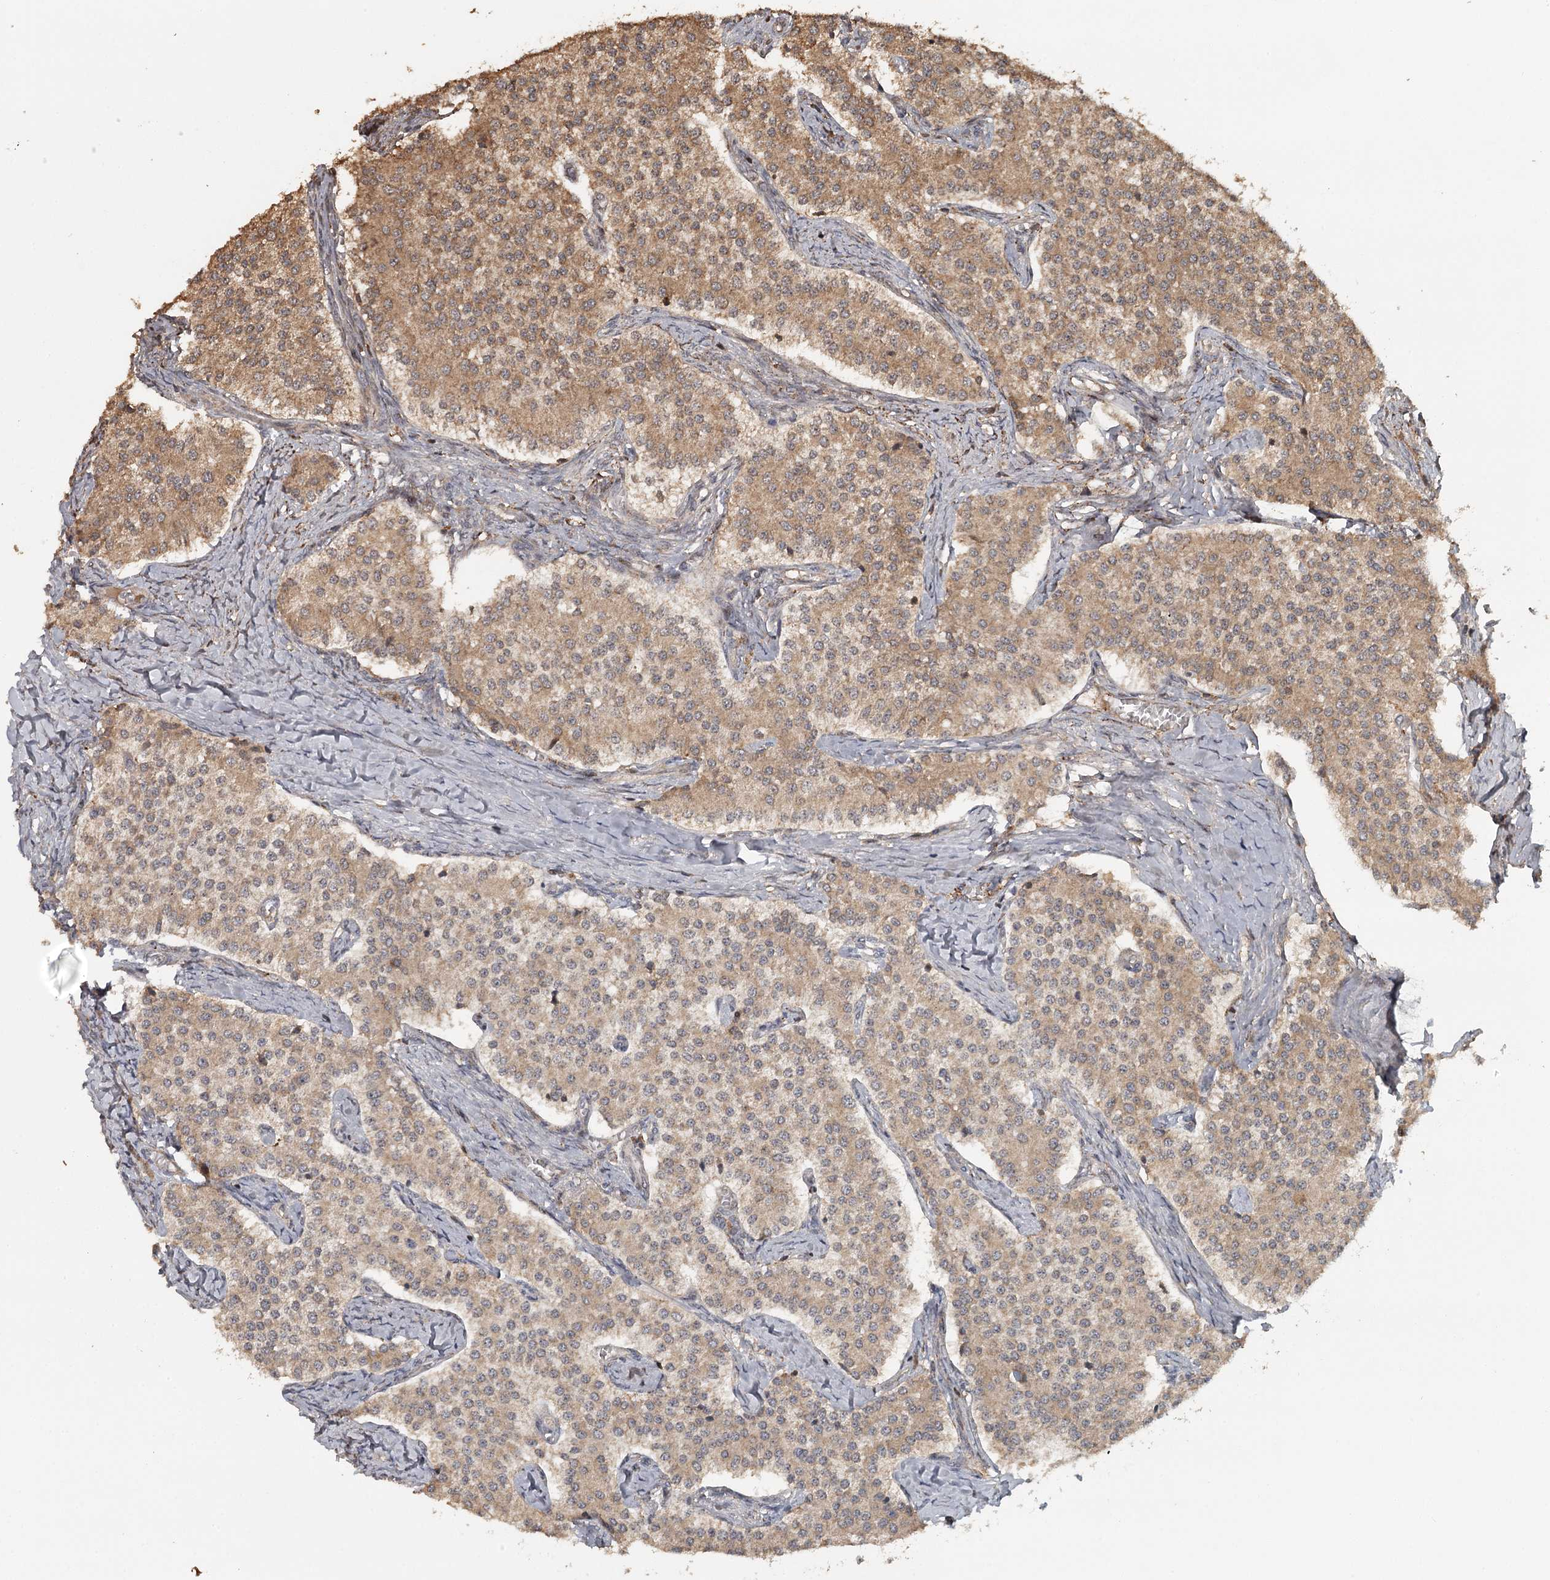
{"staining": {"intensity": "moderate", "quantity": ">75%", "location": "cytoplasmic/membranous"}, "tissue": "carcinoid", "cell_type": "Tumor cells", "image_type": "cancer", "snomed": [{"axis": "morphology", "description": "Carcinoid, malignant, NOS"}, {"axis": "topography", "description": "Colon"}], "caption": "This photomicrograph reveals carcinoid (malignant) stained with immunohistochemistry to label a protein in brown. The cytoplasmic/membranous of tumor cells show moderate positivity for the protein. Nuclei are counter-stained blue.", "gene": "FAXC", "patient": {"sex": "female", "age": 52}}